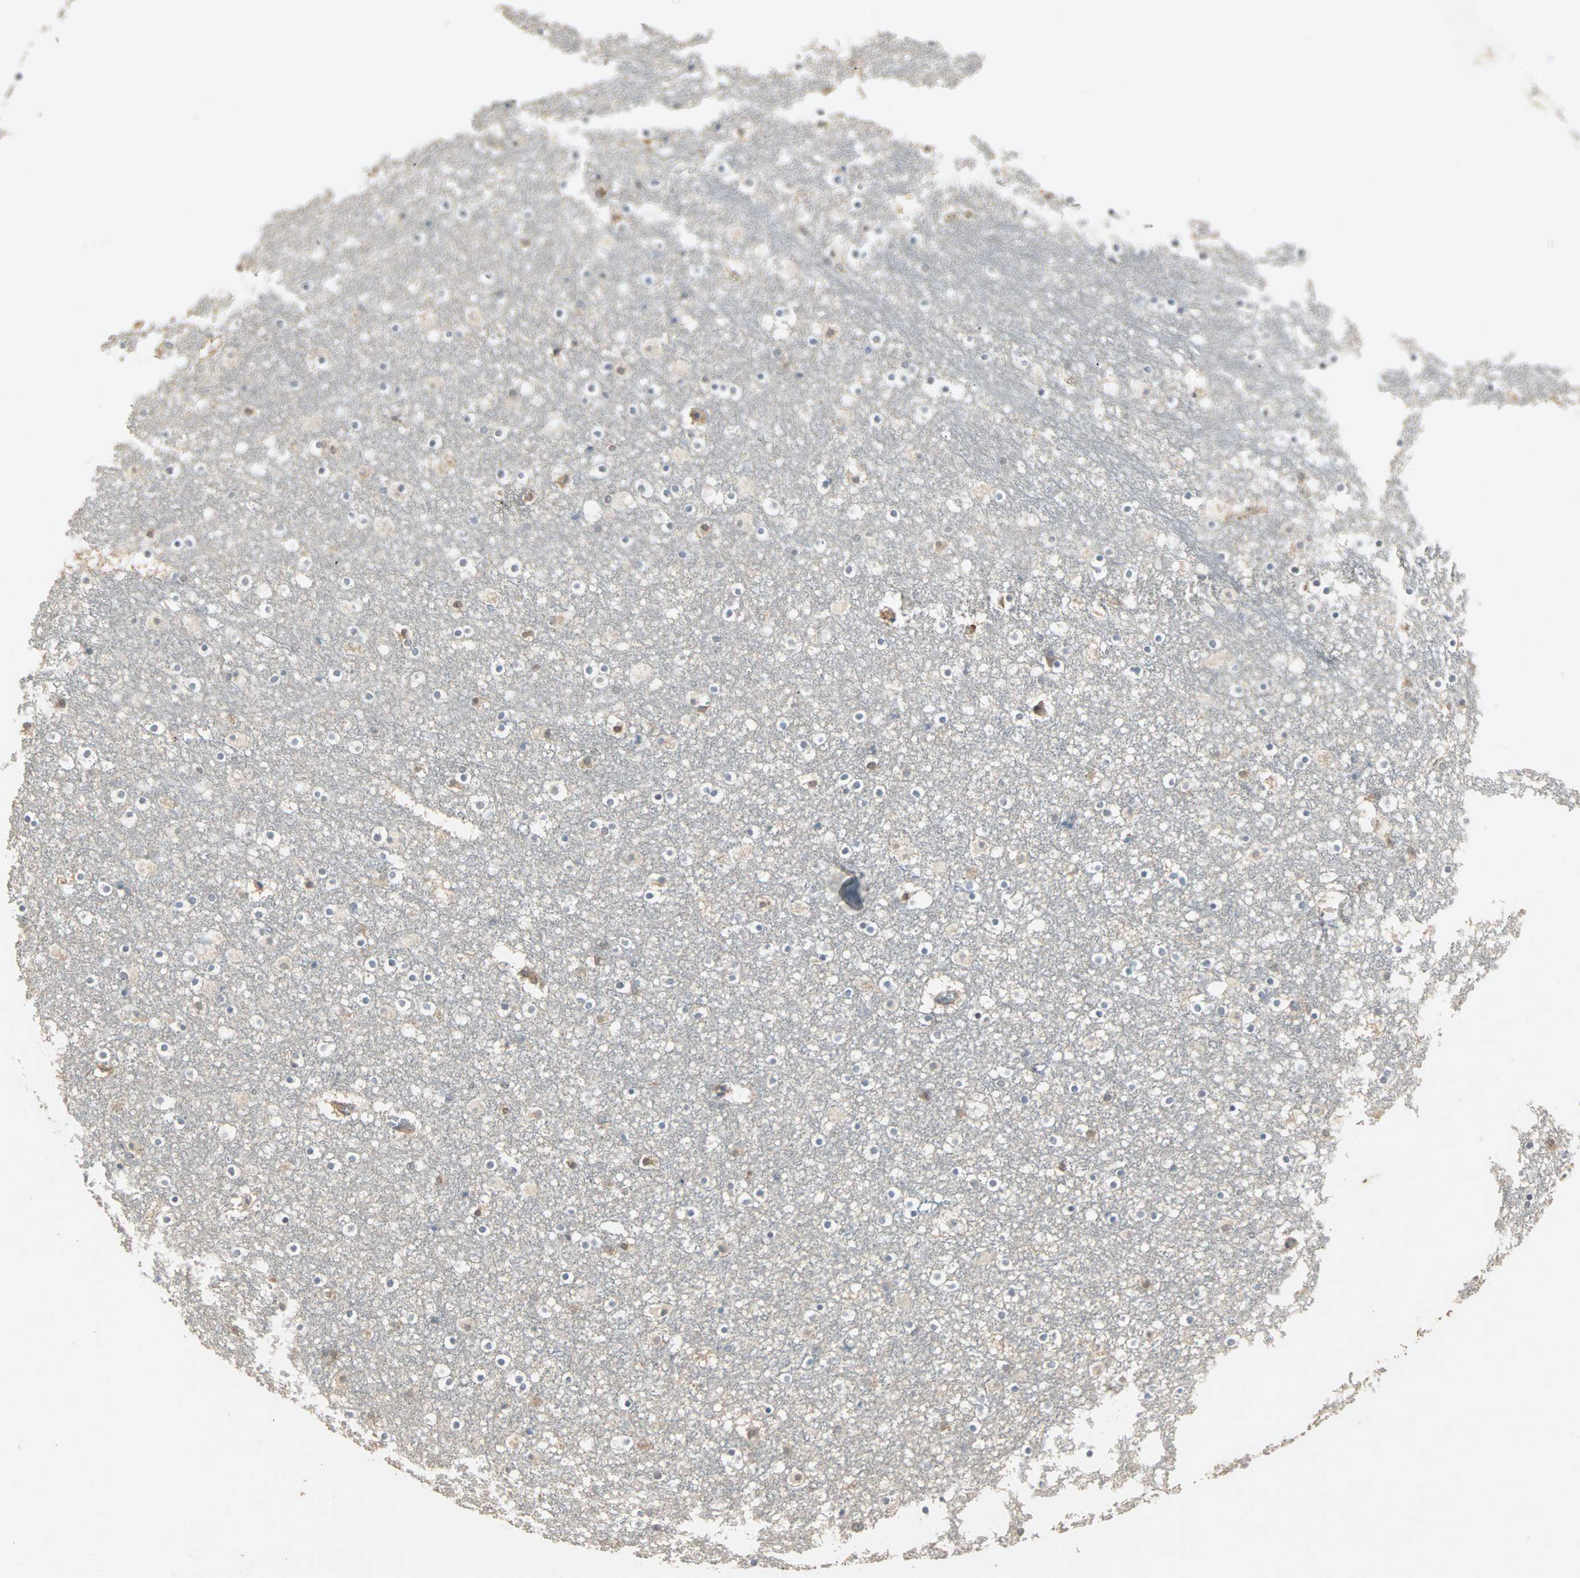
{"staining": {"intensity": "weak", "quantity": "25%-75%", "location": "cytoplasmic/membranous"}, "tissue": "caudate", "cell_type": "Glial cells", "image_type": "normal", "snomed": [{"axis": "morphology", "description": "Normal tissue, NOS"}, {"axis": "topography", "description": "Lateral ventricle wall"}], "caption": "DAB (3,3'-diaminobenzidine) immunohistochemical staining of unremarkable human caudate shows weak cytoplasmic/membranous protein staining in approximately 25%-75% of glial cells.", "gene": "TRPV4", "patient": {"sex": "male", "age": 45}}